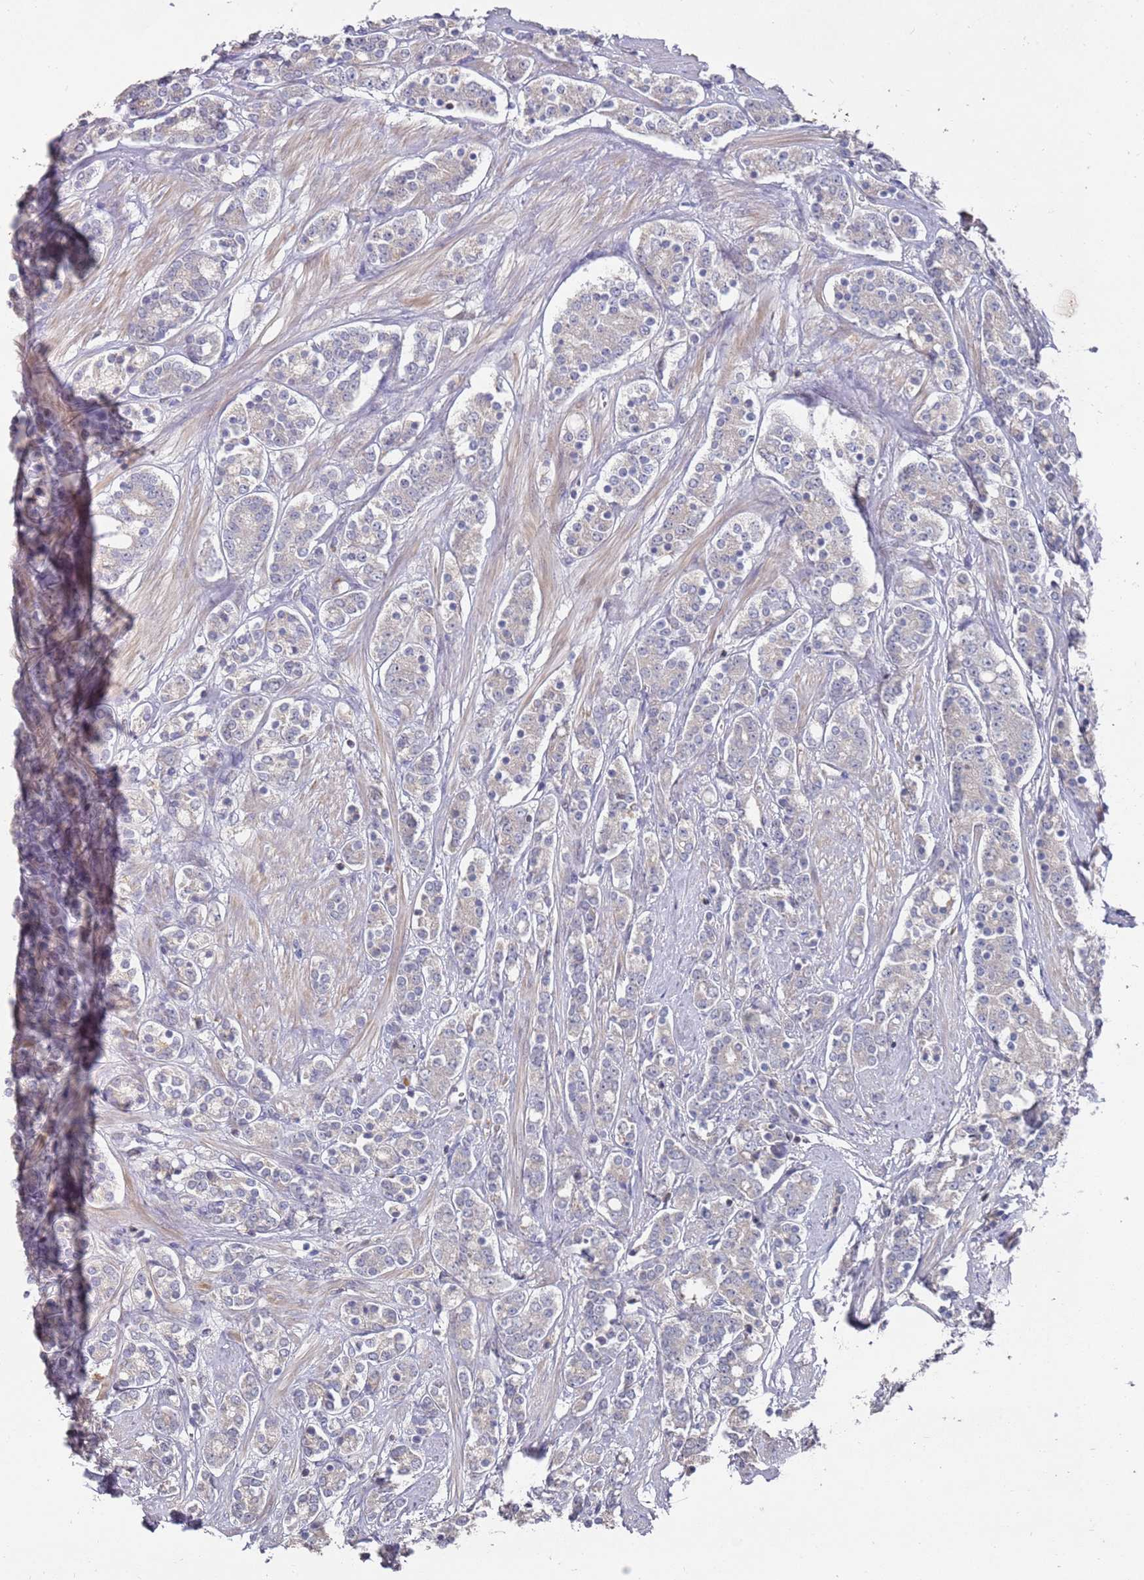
{"staining": {"intensity": "negative", "quantity": "none", "location": "none"}, "tissue": "prostate cancer", "cell_type": "Tumor cells", "image_type": "cancer", "snomed": [{"axis": "morphology", "description": "Adenocarcinoma, High grade"}, {"axis": "topography", "description": "Prostate"}], "caption": "The histopathology image shows no staining of tumor cells in prostate cancer (adenocarcinoma (high-grade)). The staining is performed using DAB (3,3'-diaminobenzidine) brown chromogen with nuclei counter-stained in using hematoxylin.", "gene": "LACC1", "patient": {"sex": "male", "age": 62}}